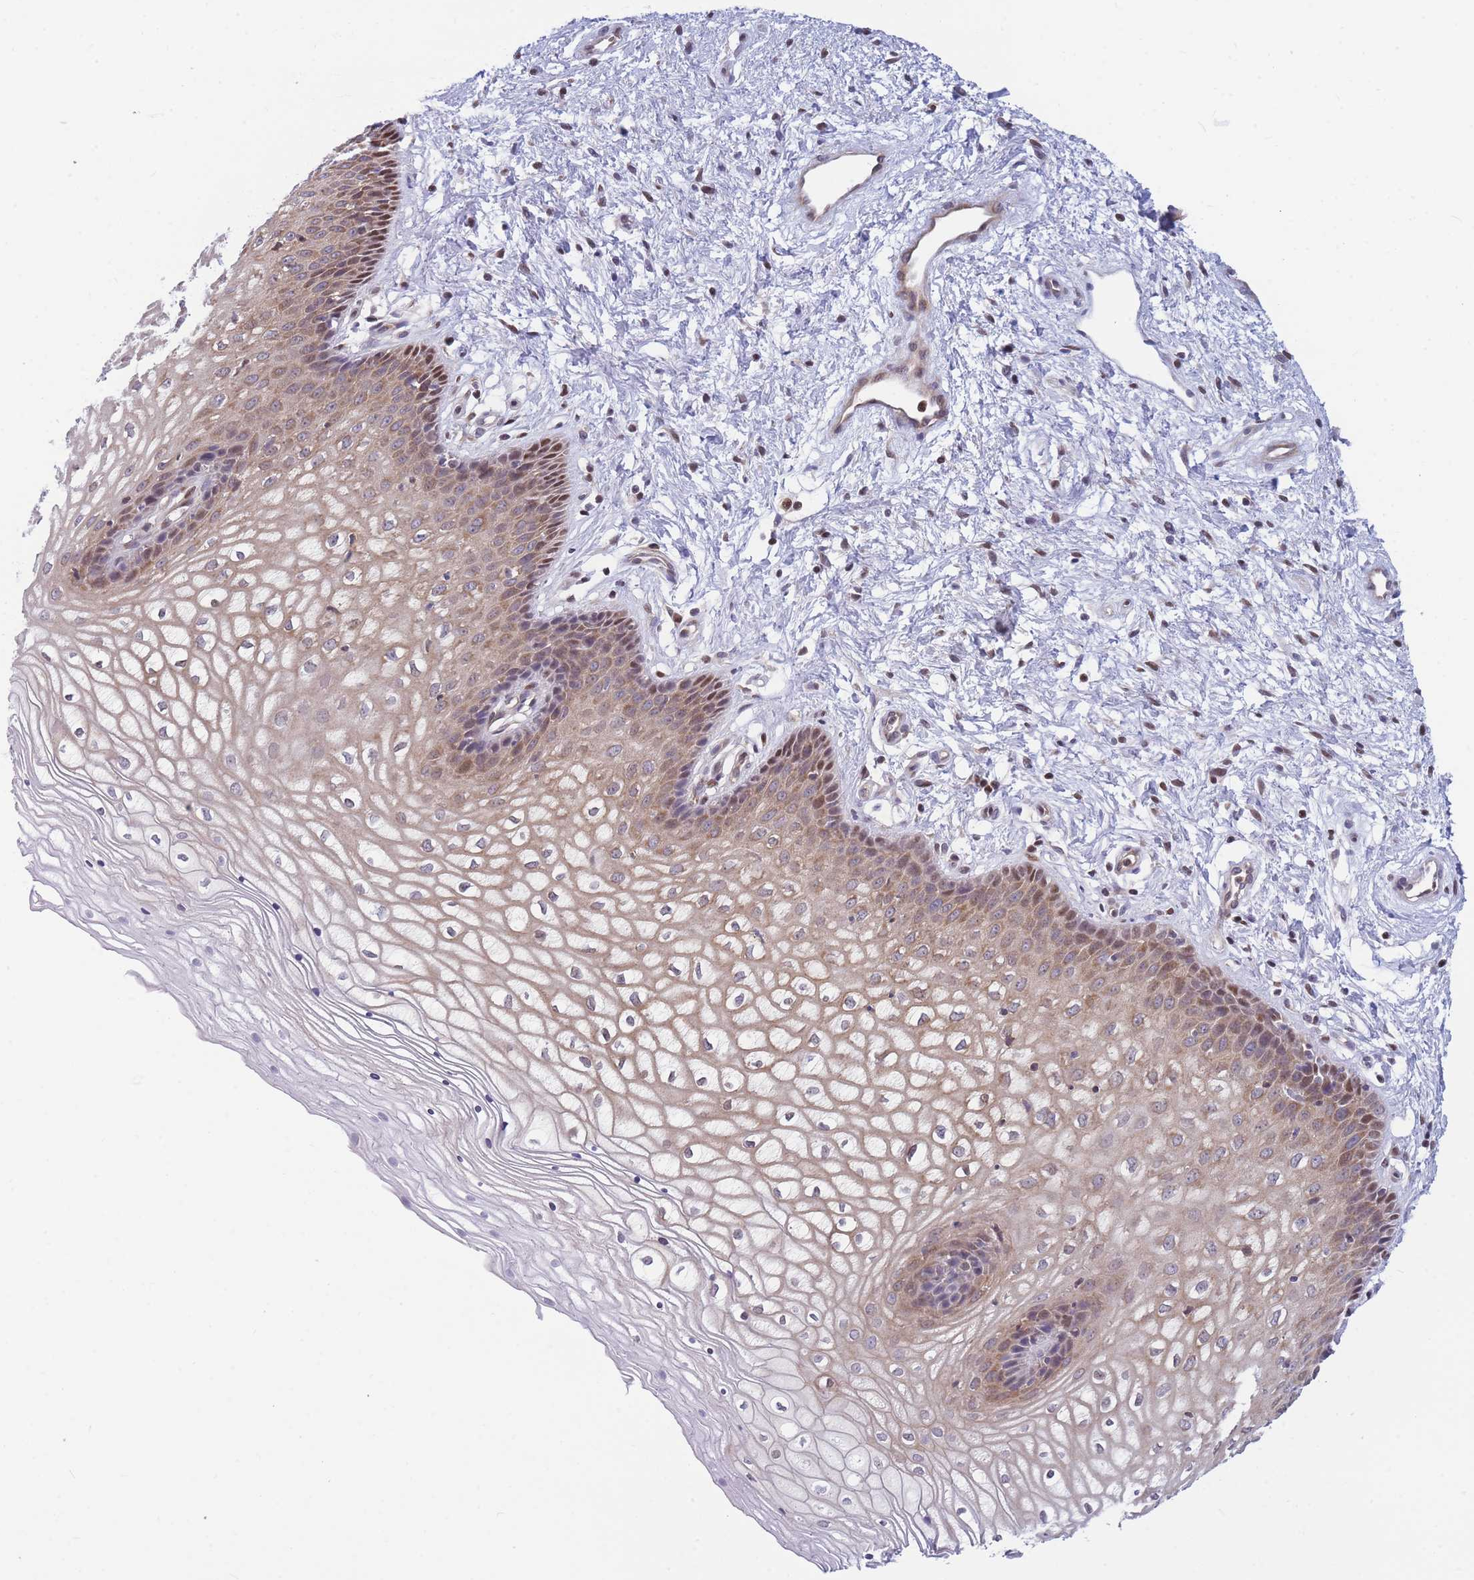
{"staining": {"intensity": "moderate", "quantity": "<25%", "location": "cytoplasmic/membranous,nuclear"}, "tissue": "vagina", "cell_type": "Squamous epithelial cells", "image_type": "normal", "snomed": [{"axis": "morphology", "description": "Normal tissue, NOS"}, {"axis": "topography", "description": "Vagina"}], "caption": "Squamous epithelial cells demonstrate moderate cytoplasmic/membranous,nuclear expression in about <25% of cells in benign vagina. (DAB (3,3'-diaminobenzidine) IHC with brightfield microscopy, high magnification).", "gene": "CRACD", "patient": {"sex": "female", "age": 34}}